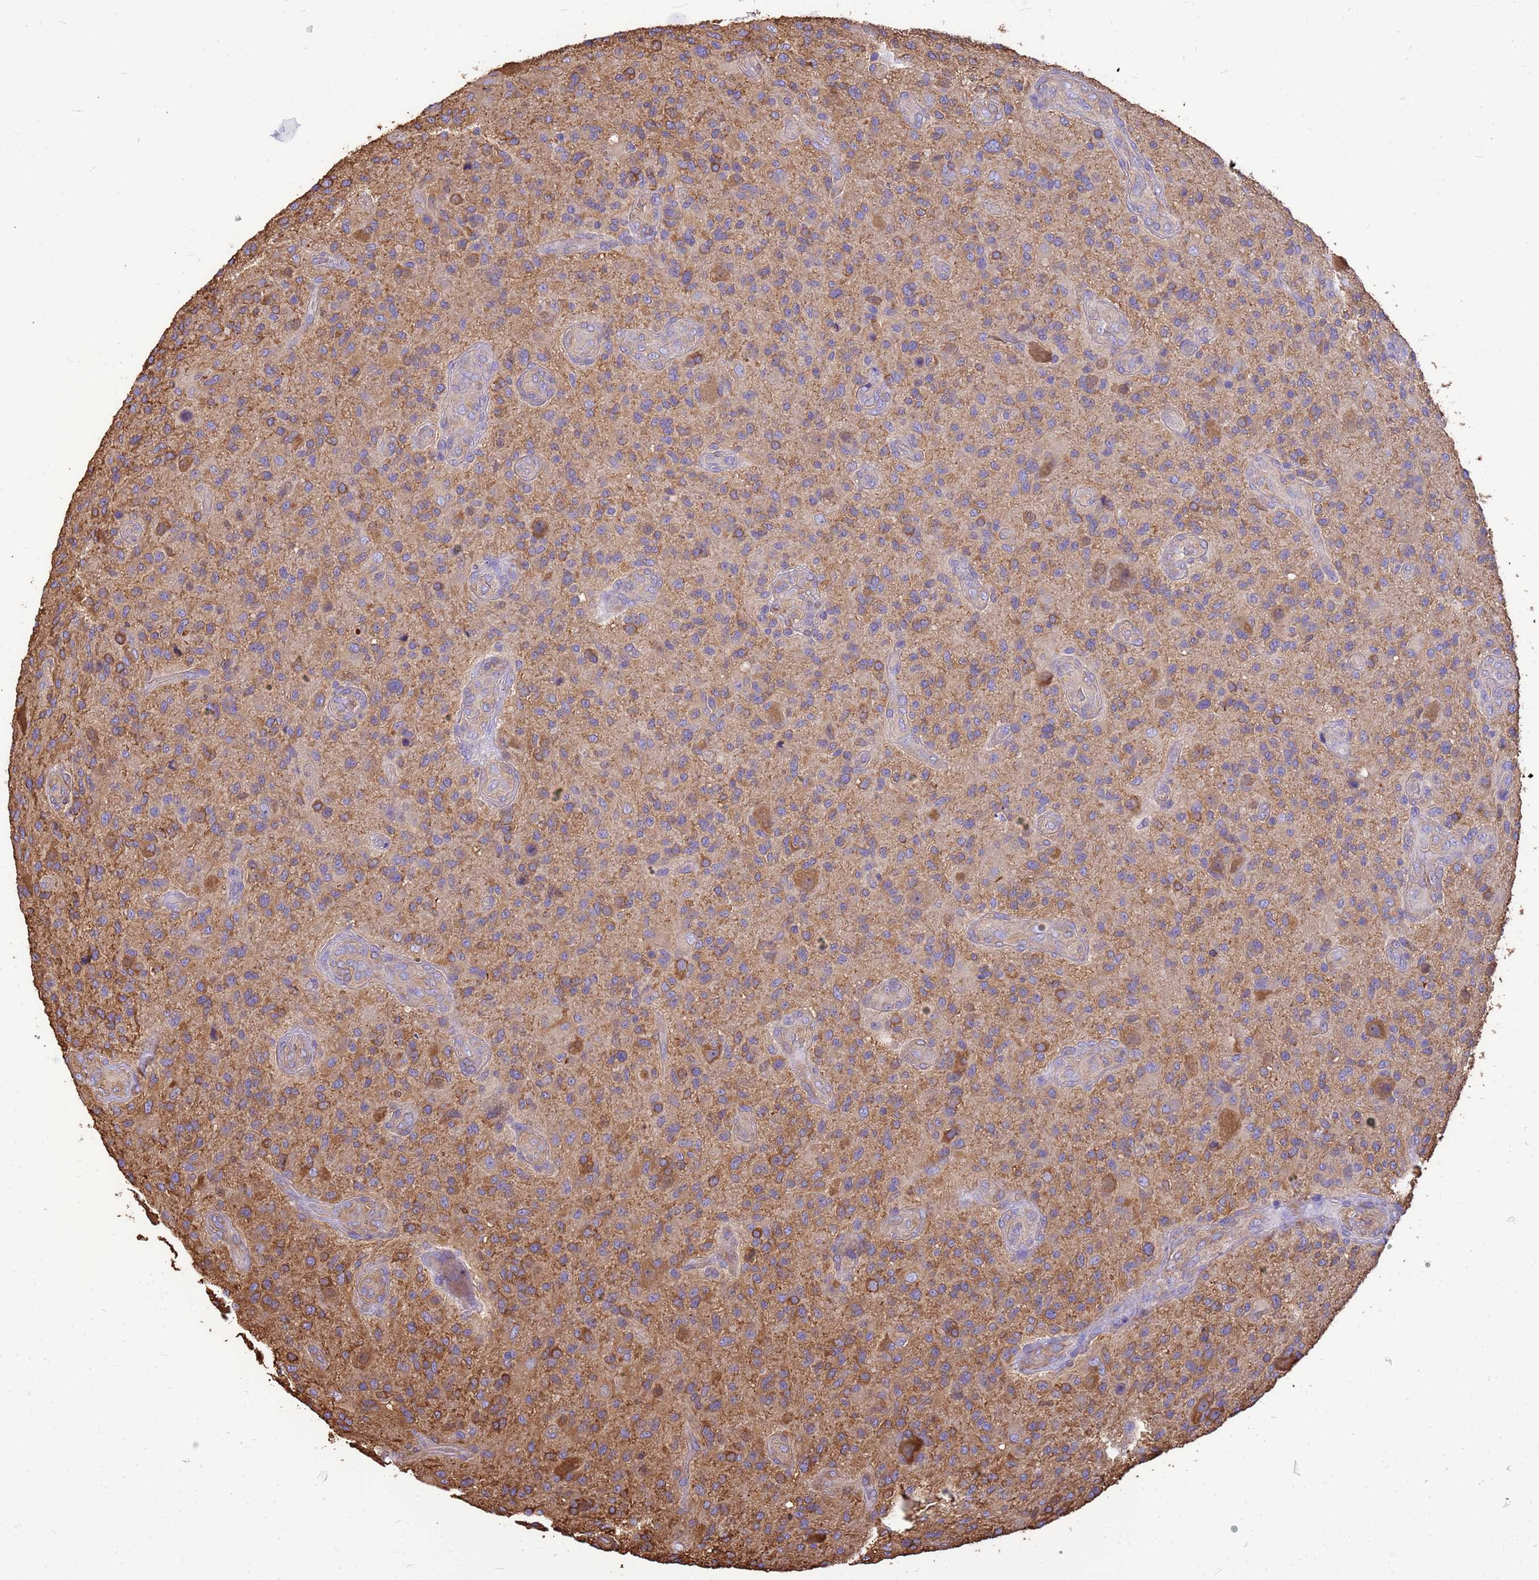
{"staining": {"intensity": "moderate", "quantity": "25%-75%", "location": "cytoplasmic/membranous"}, "tissue": "glioma", "cell_type": "Tumor cells", "image_type": "cancer", "snomed": [{"axis": "morphology", "description": "Glioma, malignant, High grade"}, {"axis": "topography", "description": "Brain"}], "caption": "Protein analysis of glioma tissue exhibits moderate cytoplasmic/membranous positivity in approximately 25%-75% of tumor cells.", "gene": "TUBB1", "patient": {"sex": "male", "age": 47}}